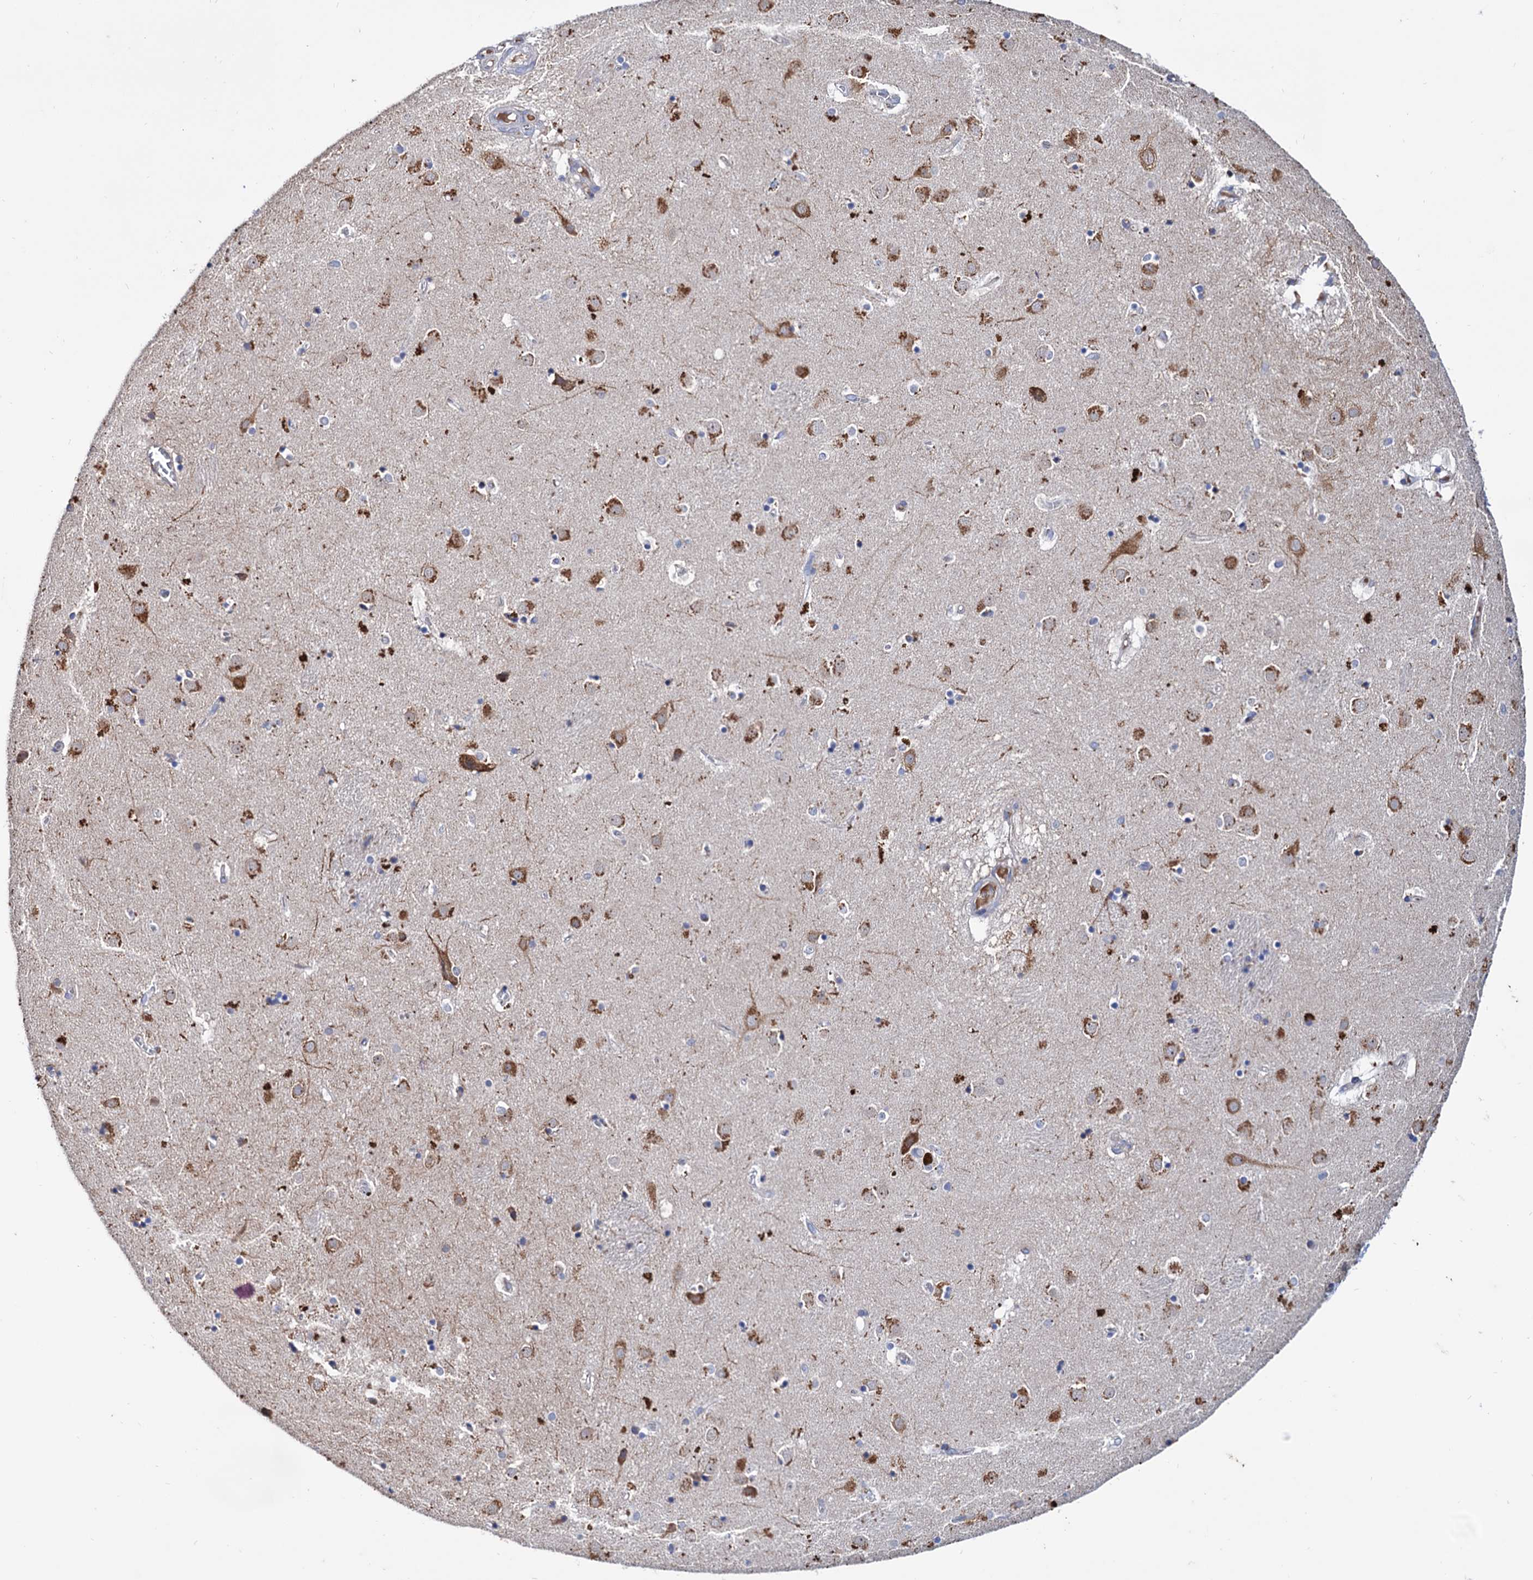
{"staining": {"intensity": "negative", "quantity": "none", "location": "none"}, "tissue": "caudate", "cell_type": "Glial cells", "image_type": "normal", "snomed": [{"axis": "morphology", "description": "Normal tissue, NOS"}, {"axis": "topography", "description": "Lateral ventricle wall"}], "caption": "The photomicrograph demonstrates no significant positivity in glial cells of caudate. (DAB (3,3'-diaminobenzidine) immunohistochemistry, high magnification).", "gene": "NPAS4", "patient": {"sex": "male", "age": 70}}